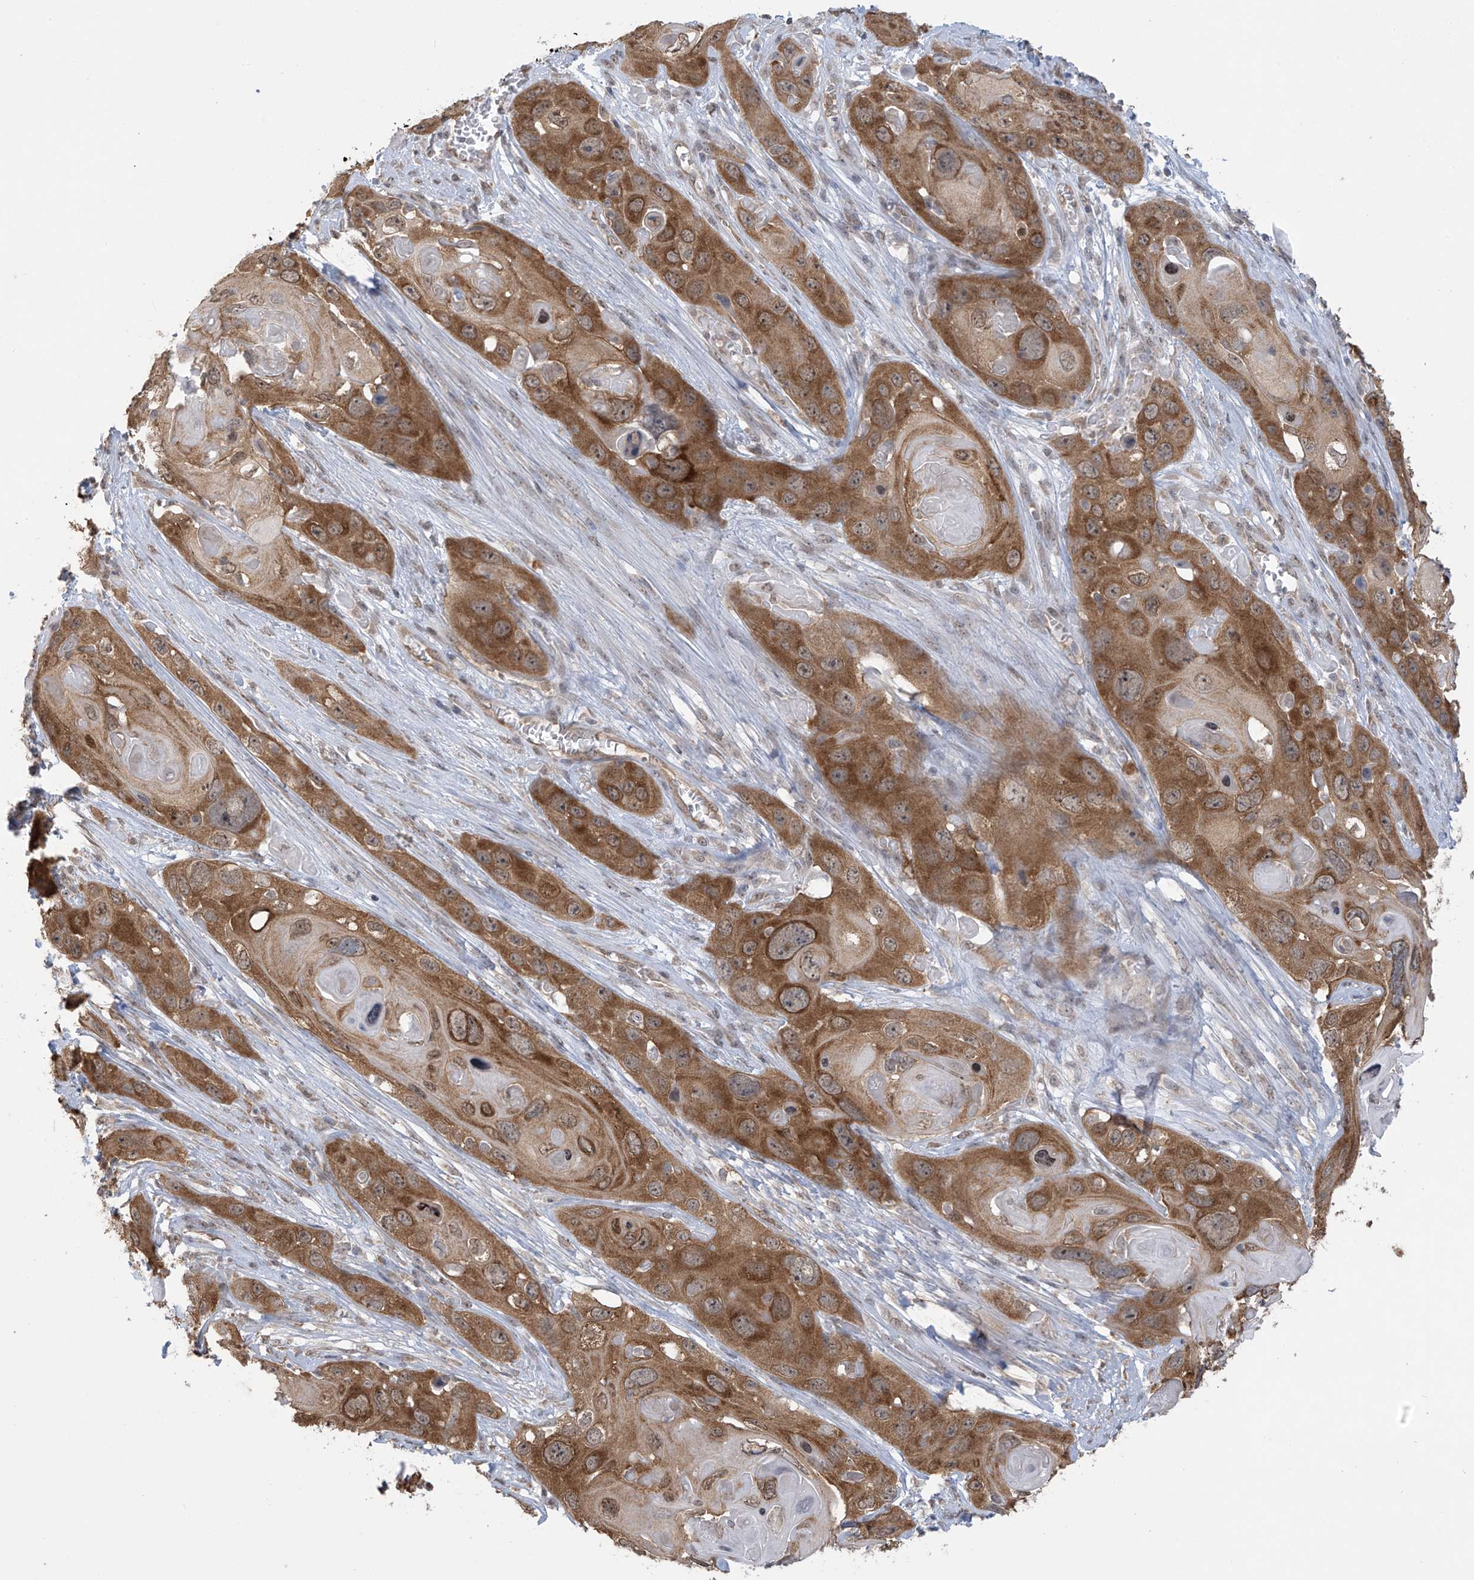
{"staining": {"intensity": "strong", "quantity": ">75%", "location": "cytoplasmic/membranous,nuclear"}, "tissue": "skin cancer", "cell_type": "Tumor cells", "image_type": "cancer", "snomed": [{"axis": "morphology", "description": "Squamous cell carcinoma, NOS"}, {"axis": "topography", "description": "Skin"}], "caption": "Human skin cancer stained with a brown dye exhibits strong cytoplasmic/membranous and nuclear positive staining in about >75% of tumor cells.", "gene": "KIAA1522", "patient": {"sex": "male", "age": 55}}